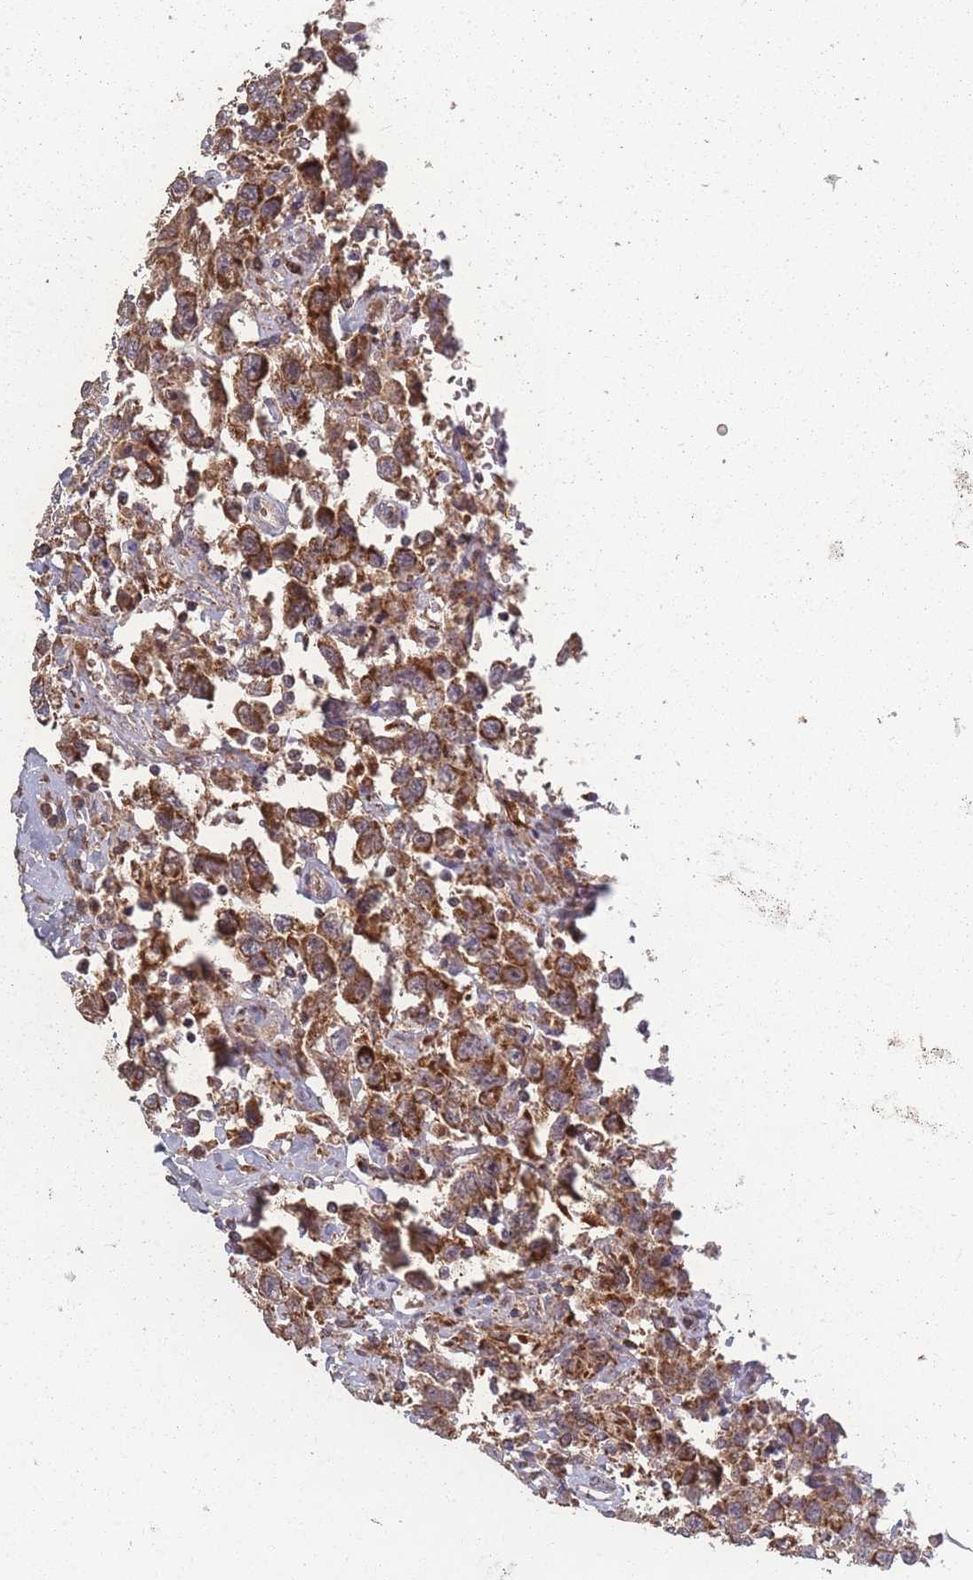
{"staining": {"intensity": "strong", "quantity": ">75%", "location": "cytoplasmic/membranous"}, "tissue": "testis cancer", "cell_type": "Tumor cells", "image_type": "cancer", "snomed": [{"axis": "morphology", "description": "Seminoma, NOS"}, {"axis": "topography", "description": "Testis"}], "caption": "A brown stain labels strong cytoplasmic/membranous positivity of a protein in testis cancer tumor cells.", "gene": "LYRM7", "patient": {"sex": "male", "age": 41}}